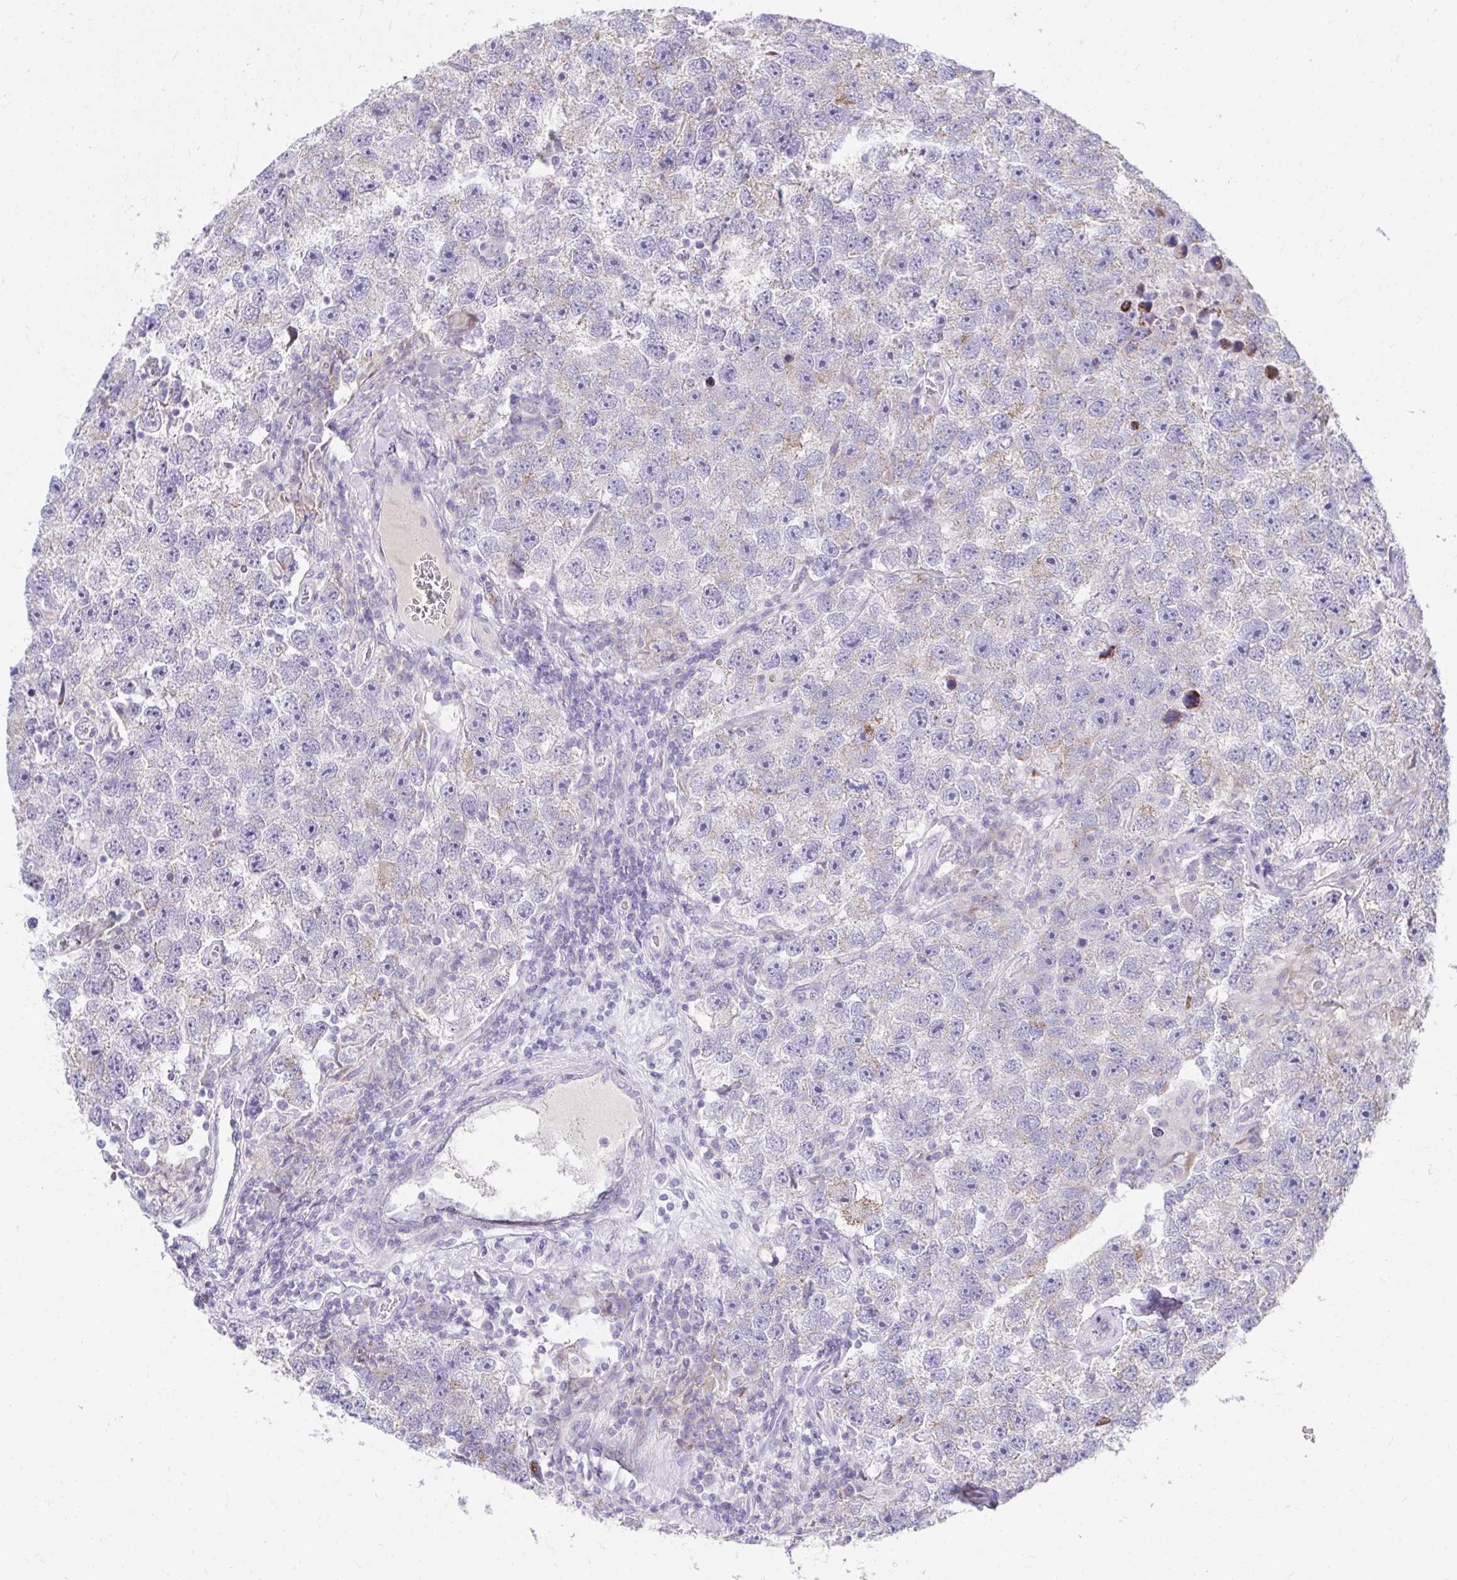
{"staining": {"intensity": "negative", "quantity": "none", "location": "none"}, "tissue": "testis cancer", "cell_type": "Tumor cells", "image_type": "cancer", "snomed": [{"axis": "morphology", "description": "Seminoma, NOS"}, {"axis": "topography", "description": "Testis"}], "caption": "Micrograph shows no protein positivity in tumor cells of testis cancer (seminoma) tissue.", "gene": "PRRG3", "patient": {"sex": "male", "age": 26}}